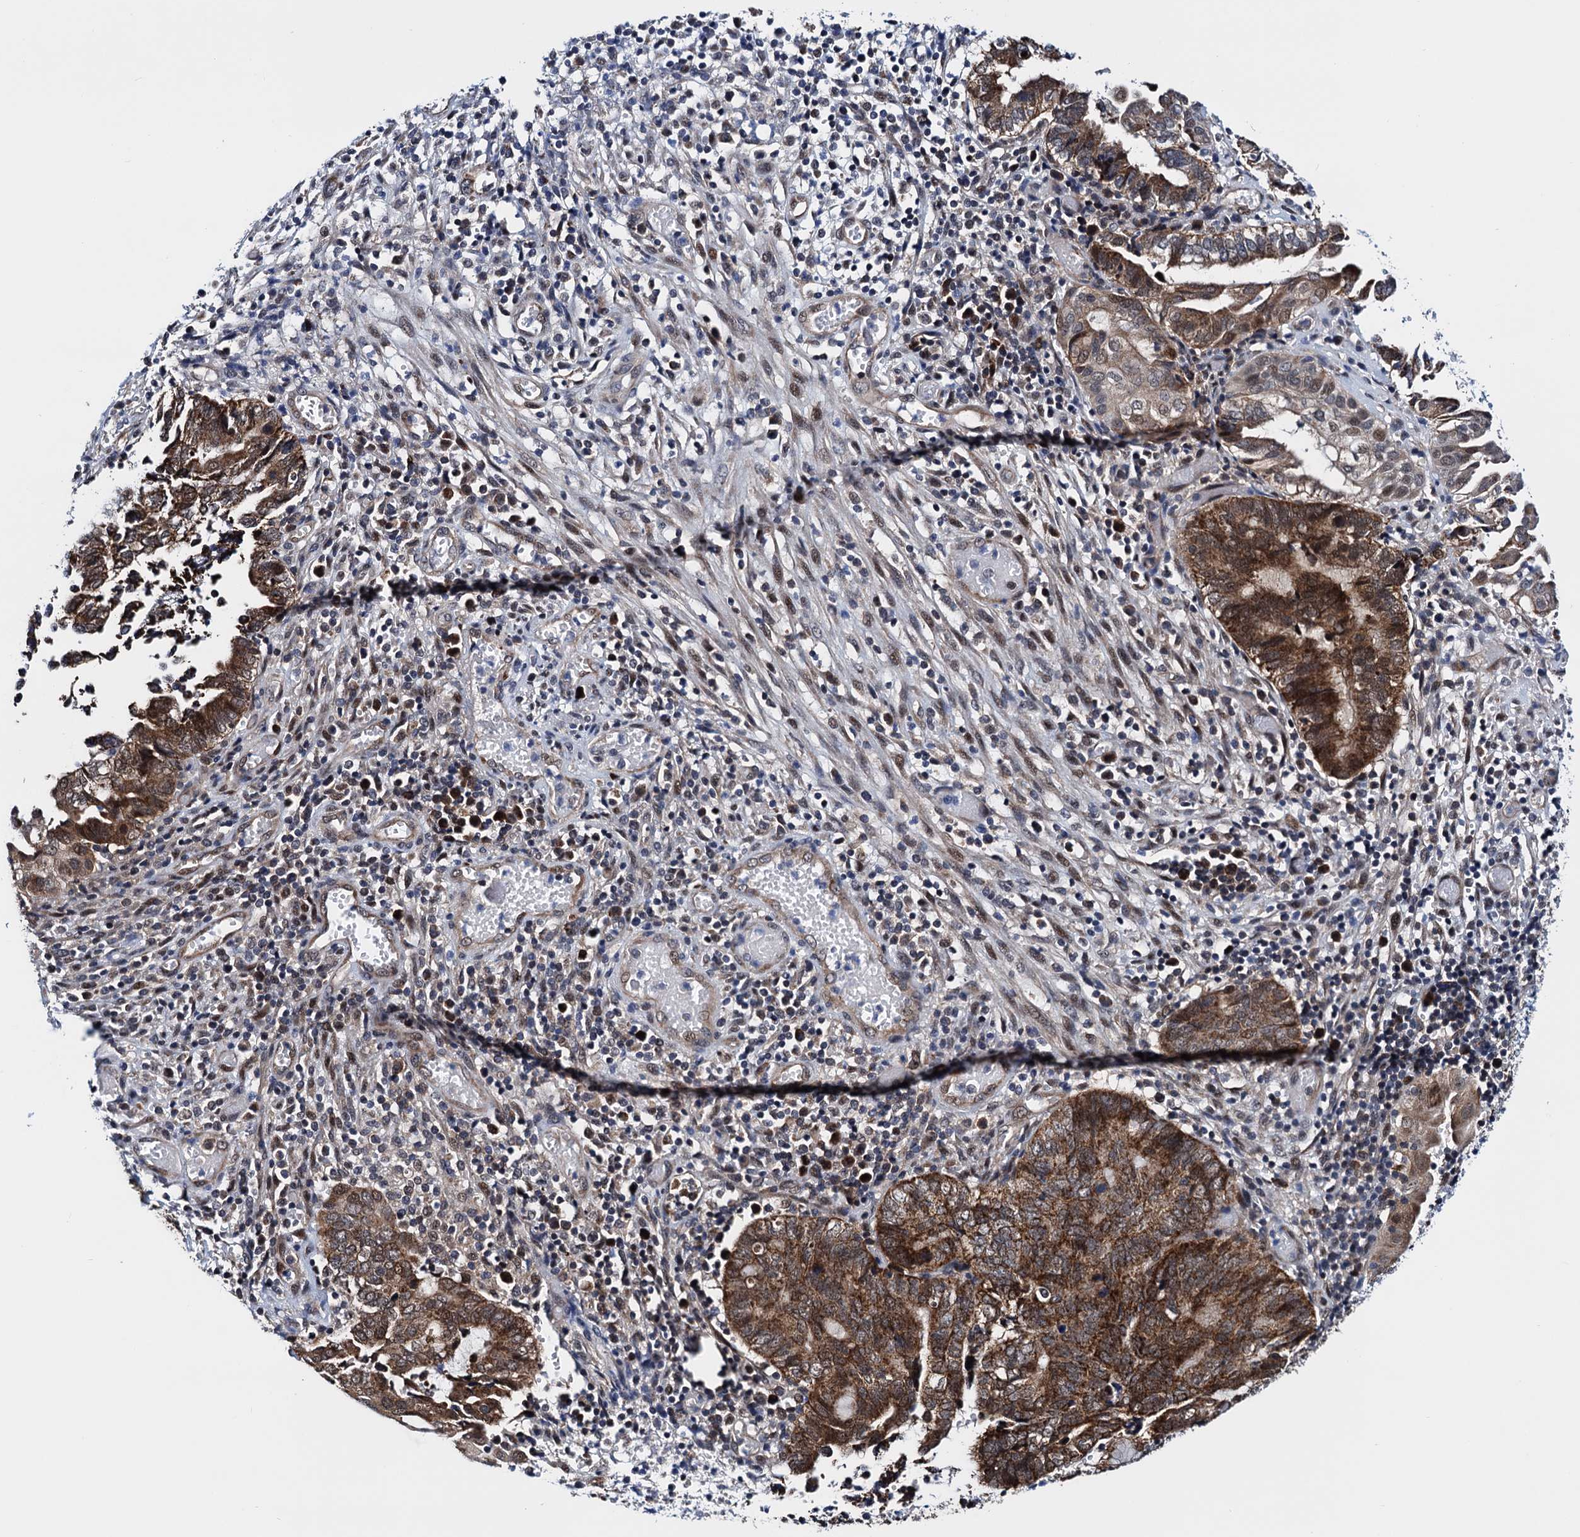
{"staining": {"intensity": "strong", "quantity": ">75%", "location": "cytoplasmic/membranous"}, "tissue": "endometrial cancer", "cell_type": "Tumor cells", "image_type": "cancer", "snomed": [{"axis": "morphology", "description": "Adenocarcinoma, NOS"}, {"axis": "topography", "description": "Uterus"}, {"axis": "topography", "description": "Endometrium"}], "caption": "IHC histopathology image of neoplastic tissue: human endometrial cancer stained using immunohistochemistry (IHC) reveals high levels of strong protein expression localized specifically in the cytoplasmic/membranous of tumor cells, appearing as a cytoplasmic/membranous brown color.", "gene": "COA4", "patient": {"sex": "female", "age": 70}}